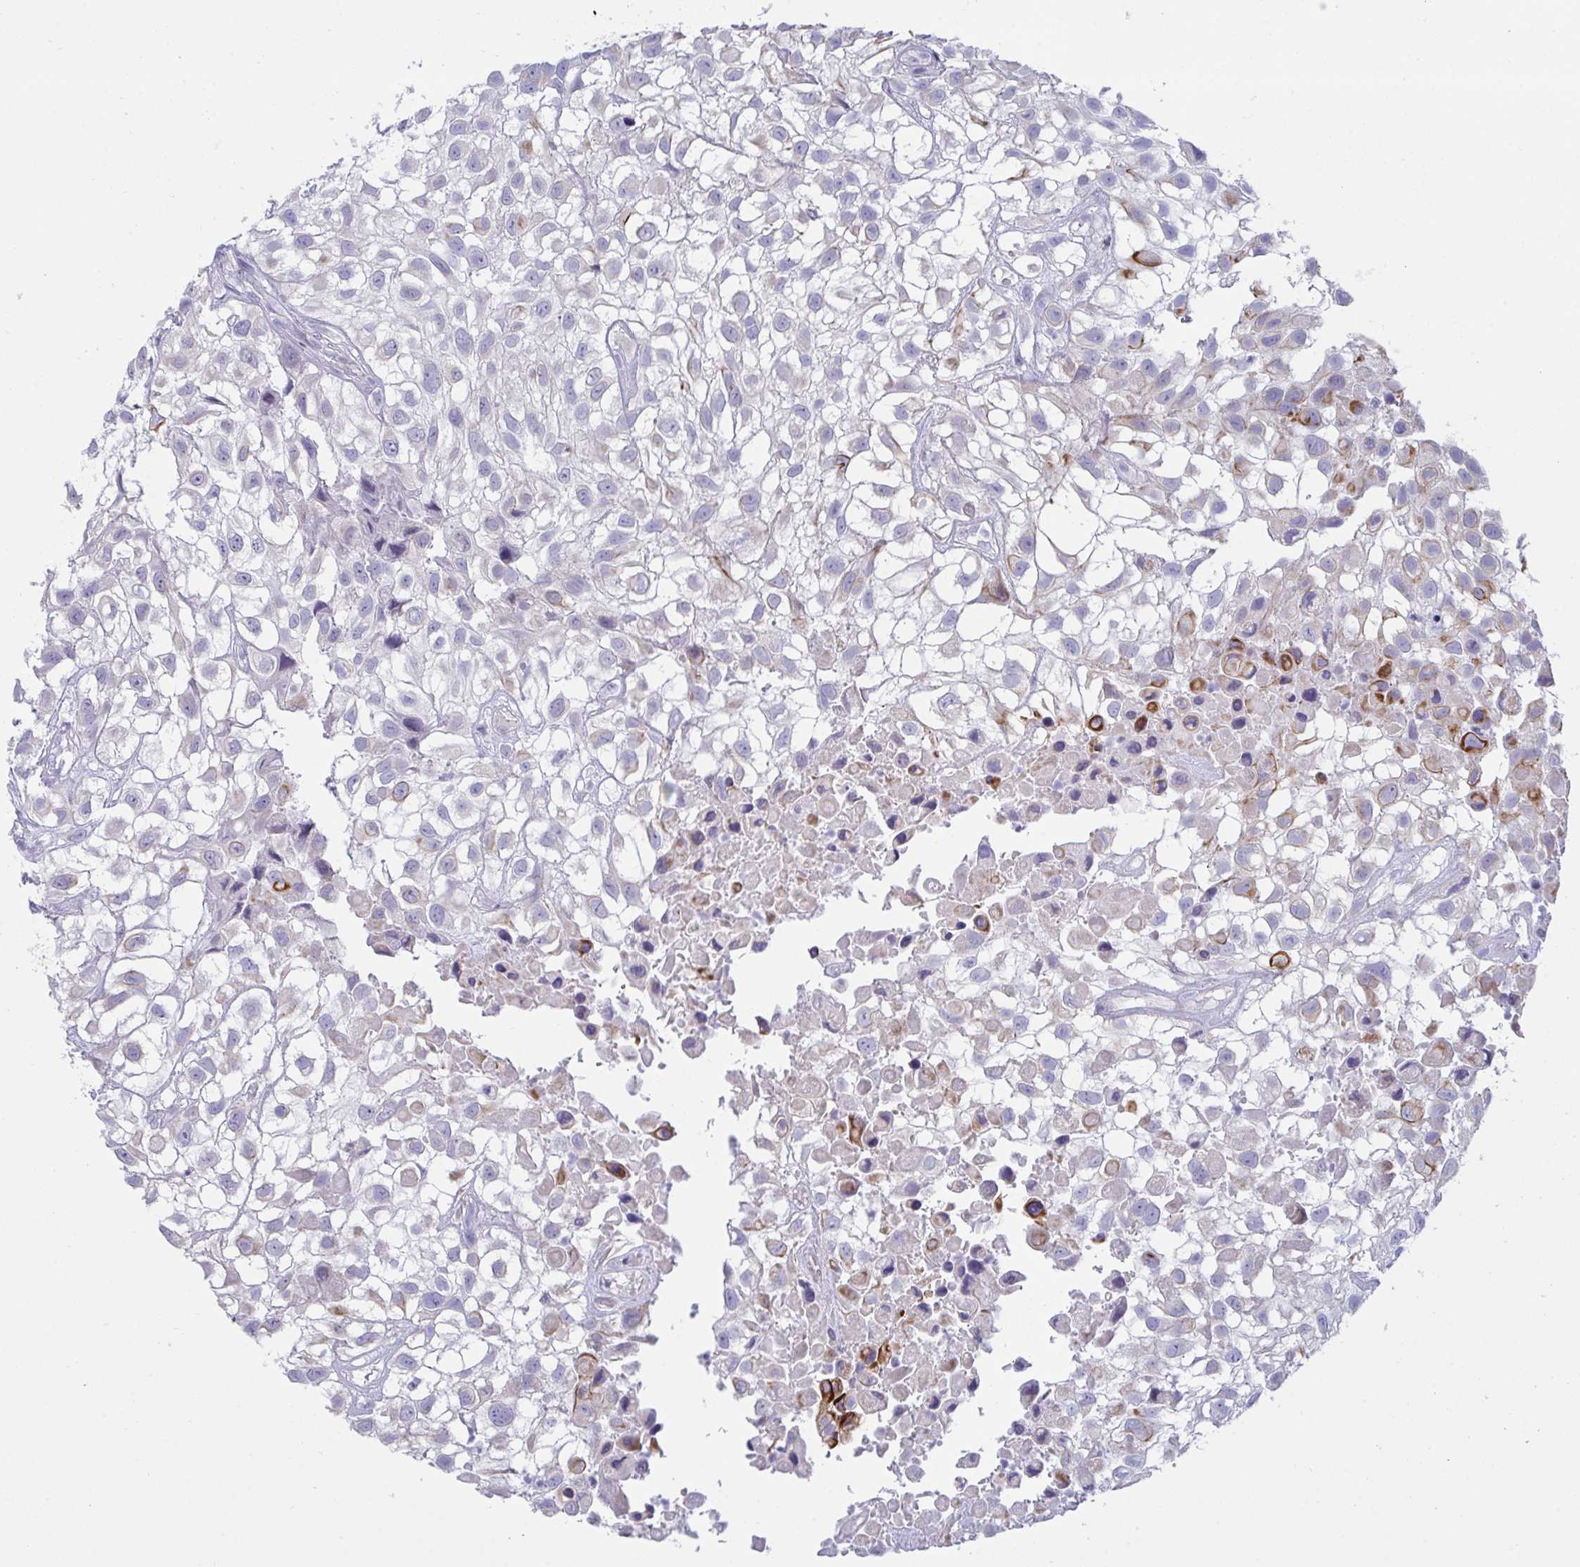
{"staining": {"intensity": "negative", "quantity": "none", "location": "none"}, "tissue": "urothelial cancer", "cell_type": "Tumor cells", "image_type": "cancer", "snomed": [{"axis": "morphology", "description": "Urothelial carcinoma, High grade"}, {"axis": "topography", "description": "Urinary bladder"}], "caption": "Tumor cells show no significant expression in urothelial cancer.", "gene": "TAS2R38", "patient": {"sex": "male", "age": 56}}